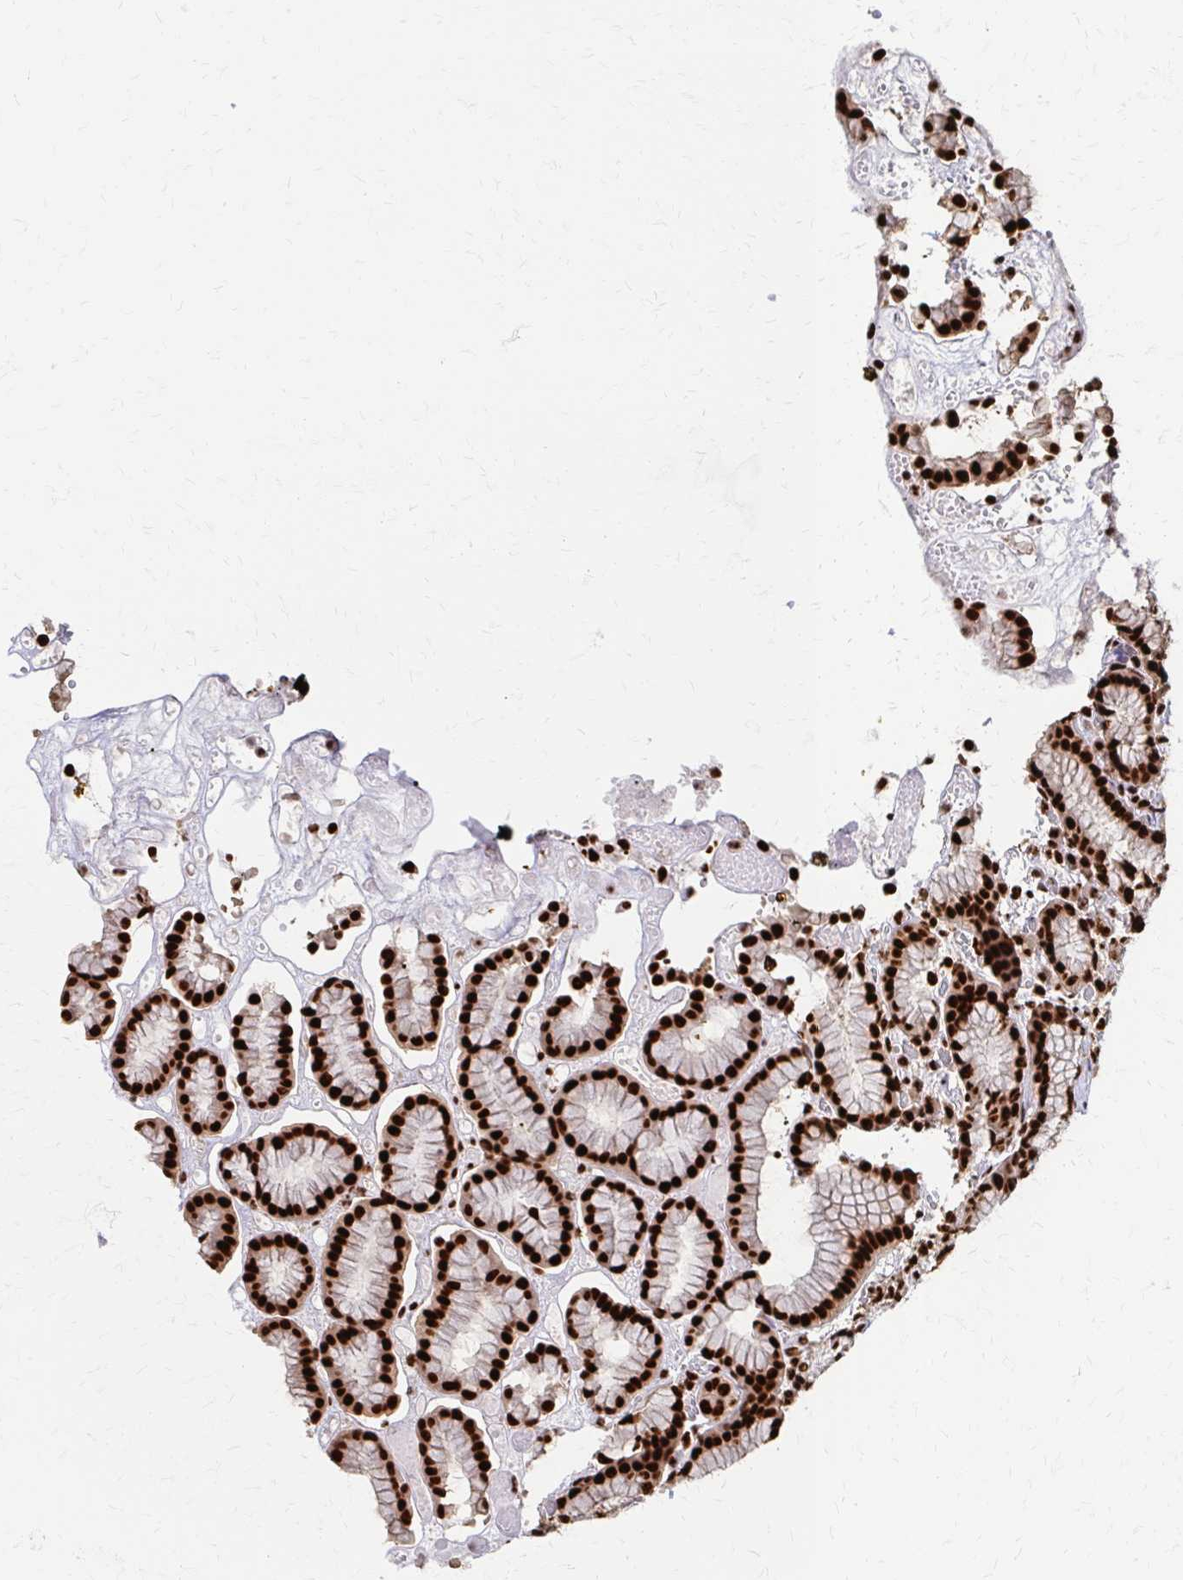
{"staining": {"intensity": "strong", "quantity": ">75%", "location": "nuclear"}, "tissue": "stomach", "cell_type": "Glandular cells", "image_type": "normal", "snomed": [{"axis": "morphology", "description": "Normal tissue, NOS"}, {"axis": "topography", "description": "Smooth muscle"}, {"axis": "topography", "description": "Stomach"}], "caption": "Human stomach stained for a protein (brown) displays strong nuclear positive staining in about >75% of glandular cells.", "gene": "CNKSR3", "patient": {"sex": "male", "age": 70}}